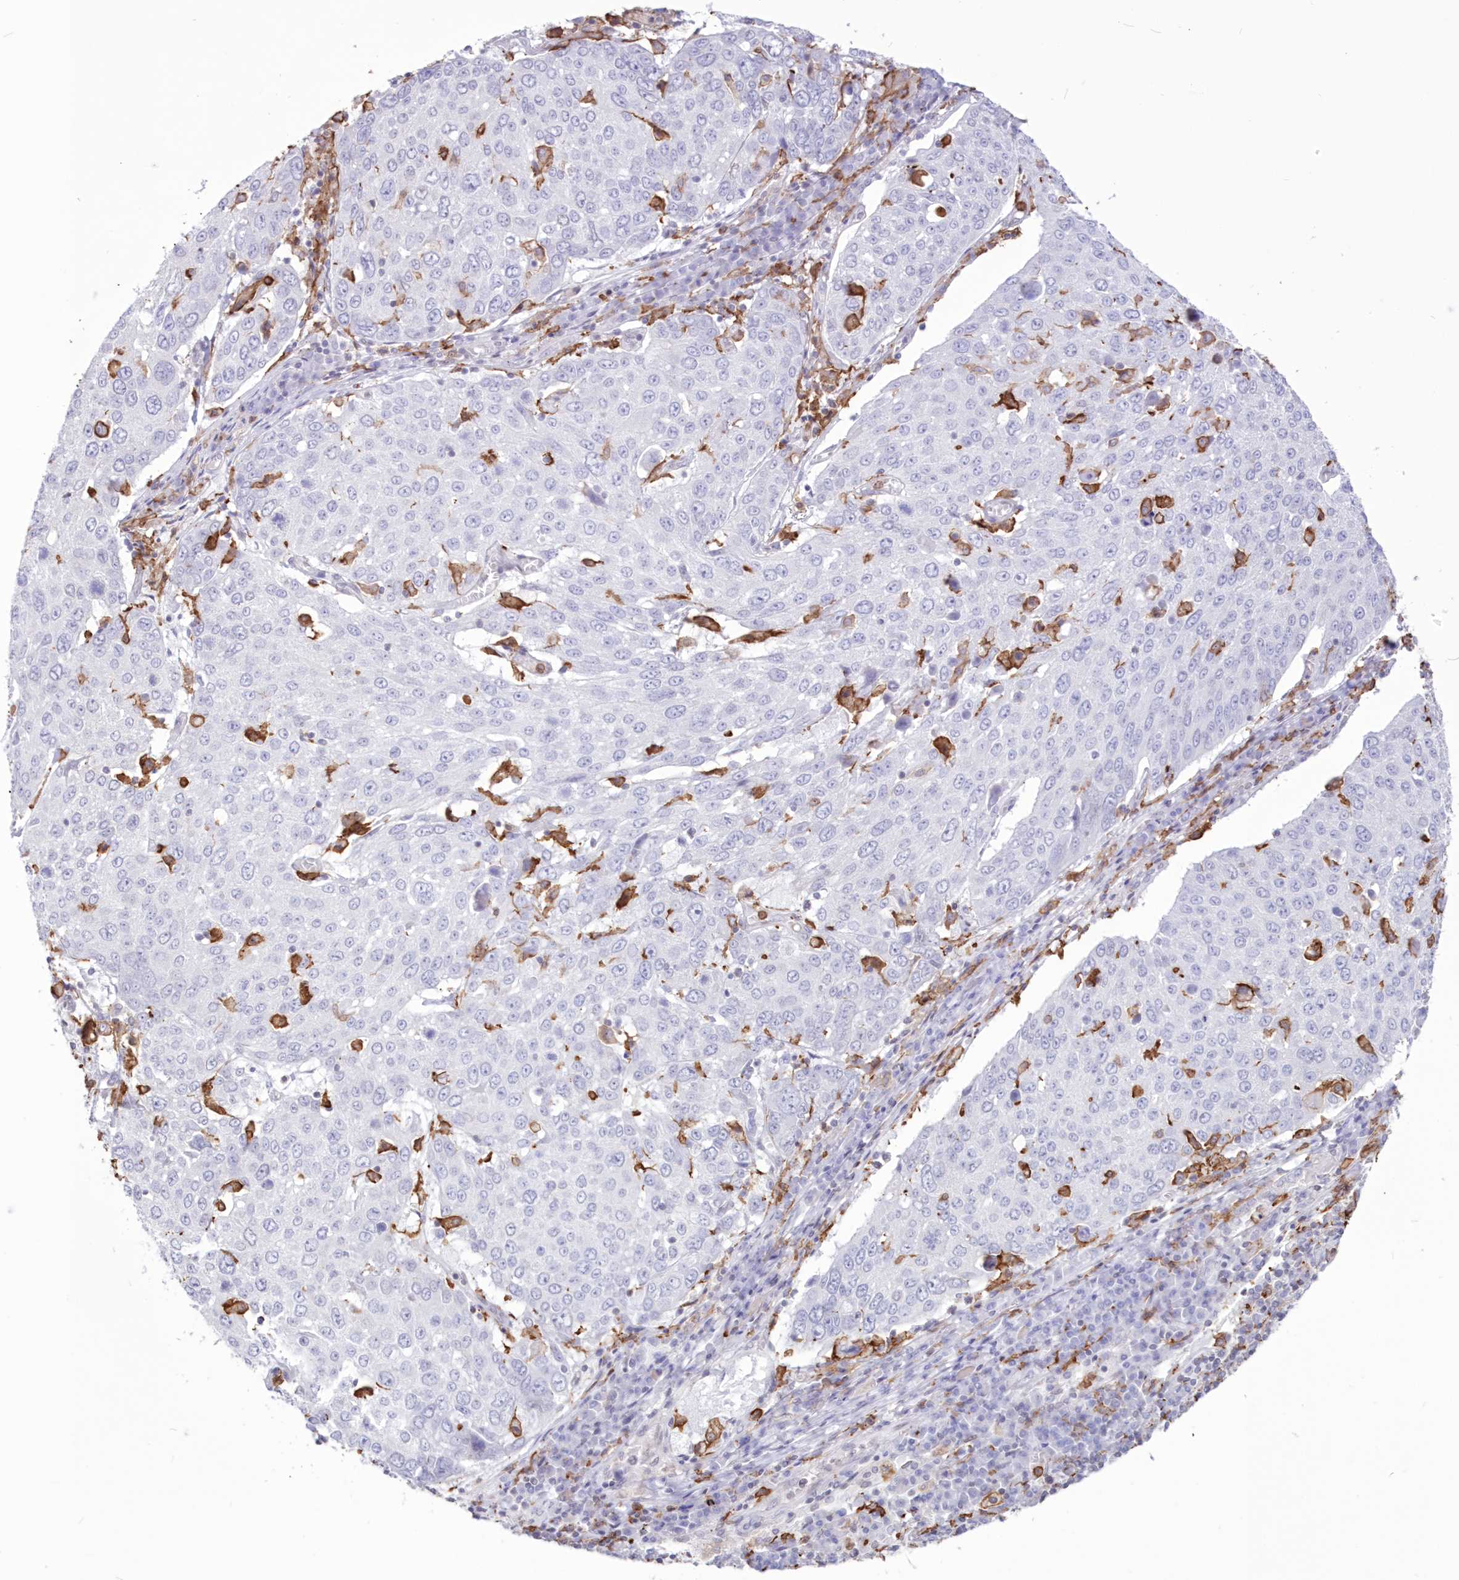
{"staining": {"intensity": "negative", "quantity": "none", "location": "none"}, "tissue": "lung cancer", "cell_type": "Tumor cells", "image_type": "cancer", "snomed": [{"axis": "morphology", "description": "Squamous cell carcinoma, NOS"}, {"axis": "topography", "description": "Lung"}], "caption": "An immunohistochemistry photomicrograph of lung squamous cell carcinoma is shown. There is no staining in tumor cells of lung squamous cell carcinoma.", "gene": "C11orf1", "patient": {"sex": "male", "age": 65}}